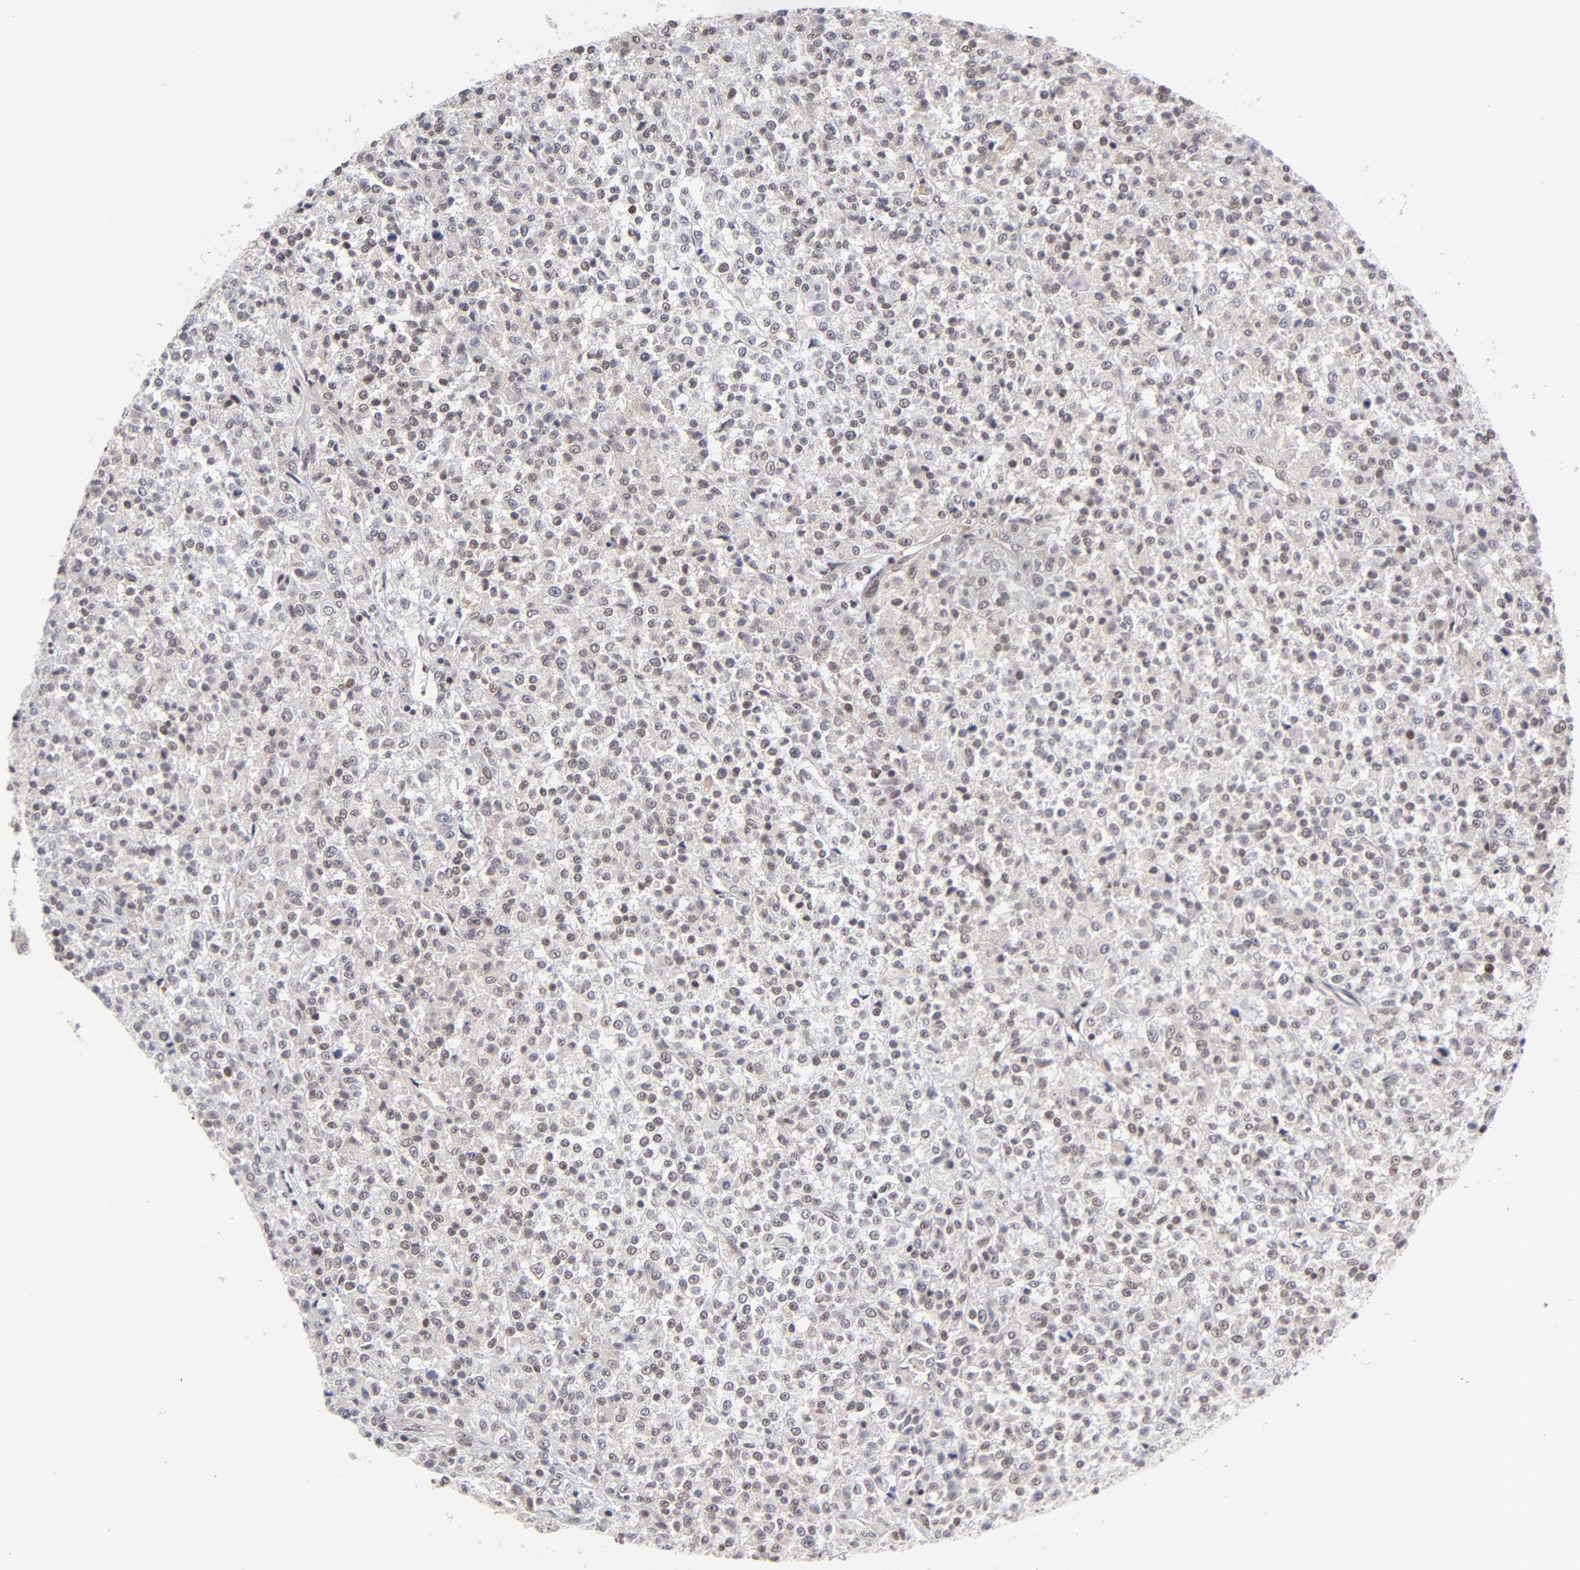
{"staining": {"intensity": "moderate", "quantity": "25%-75%", "location": "nuclear"}, "tissue": "testis cancer", "cell_type": "Tumor cells", "image_type": "cancer", "snomed": [{"axis": "morphology", "description": "Seminoma, NOS"}, {"axis": "topography", "description": "Testis"}], "caption": "DAB (3,3'-diaminobenzidine) immunohistochemical staining of testis cancer exhibits moderate nuclear protein expression in approximately 25%-75% of tumor cells.", "gene": "CTCF", "patient": {"sex": "male", "age": 59}}